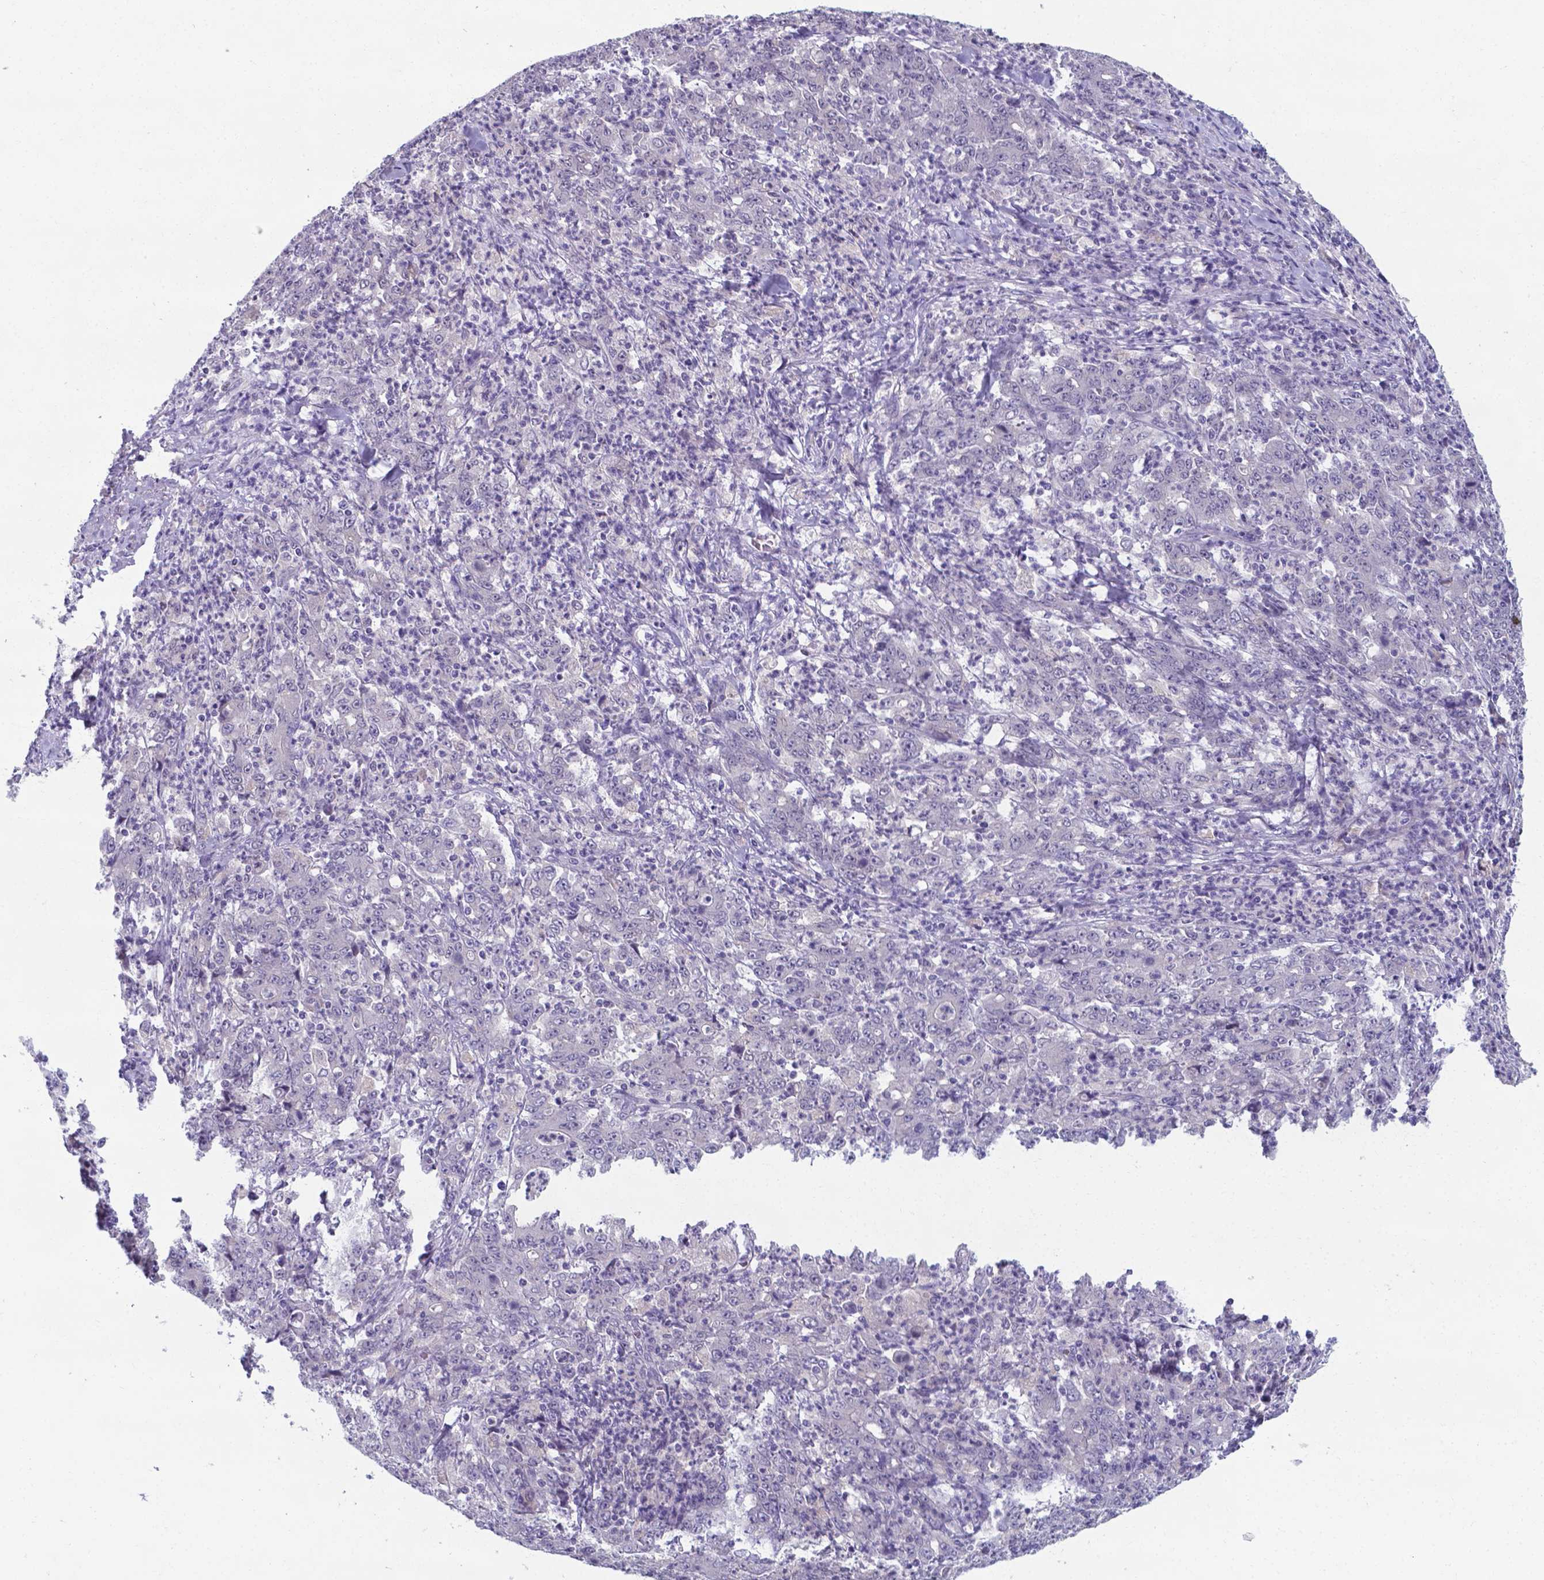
{"staining": {"intensity": "negative", "quantity": "none", "location": "none"}, "tissue": "stomach cancer", "cell_type": "Tumor cells", "image_type": "cancer", "snomed": [{"axis": "morphology", "description": "Adenocarcinoma, NOS"}, {"axis": "topography", "description": "Stomach, lower"}], "caption": "The histopathology image shows no staining of tumor cells in stomach adenocarcinoma.", "gene": "AP5B1", "patient": {"sex": "female", "age": 71}}